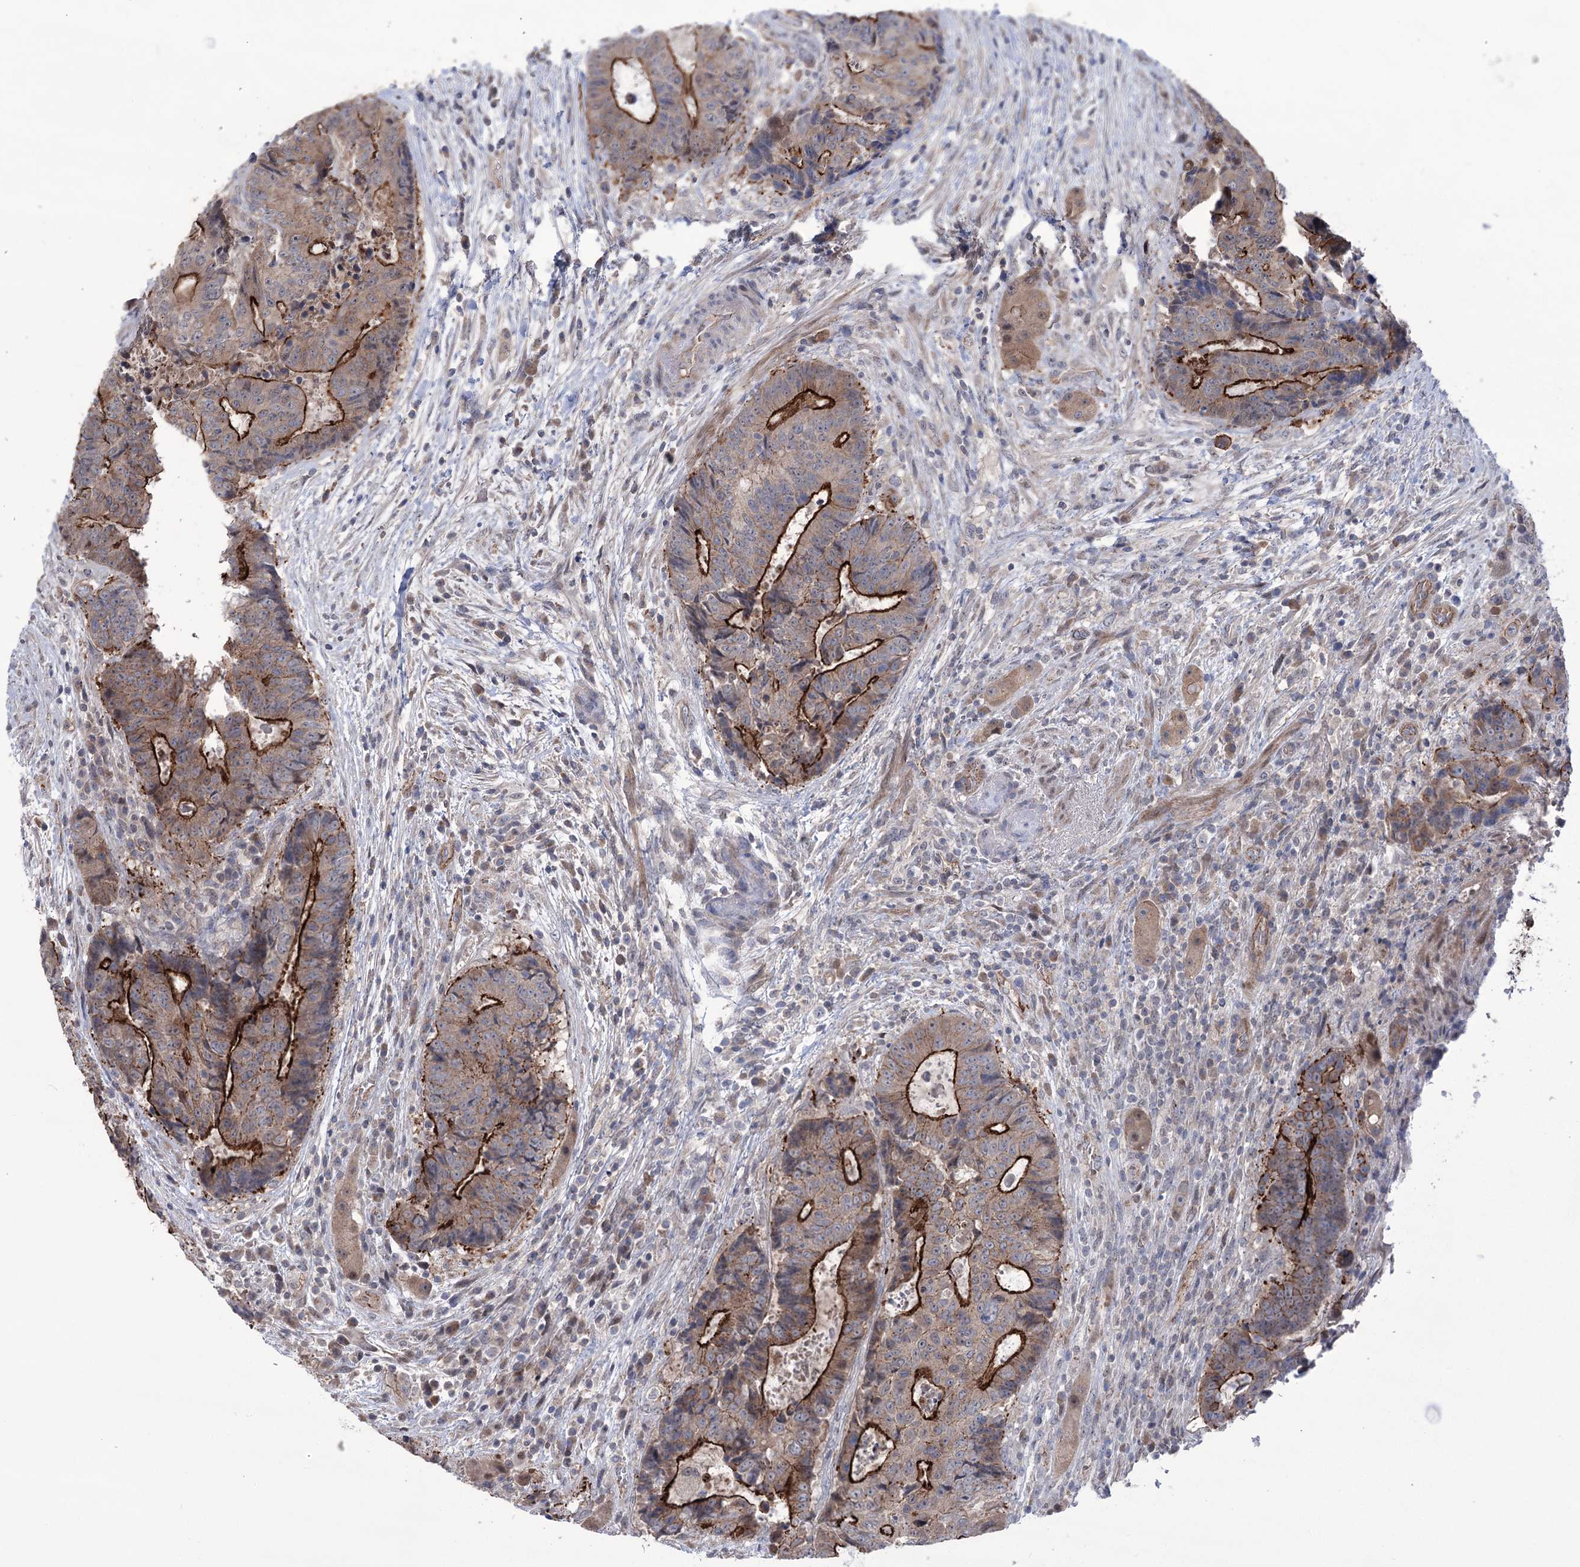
{"staining": {"intensity": "strong", "quantity": "25%-75%", "location": "cytoplasmic/membranous"}, "tissue": "colorectal cancer", "cell_type": "Tumor cells", "image_type": "cancer", "snomed": [{"axis": "morphology", "description": "Adenocarcinoma, NOS"}, {"axis": "topography", "description": "Rectum"}], "caption": "Immunohistochemistry (IHC) micrograph of human colorectal adenocarcinoma stained for a protein (brown), which demonstrates high levels of strong cytoplasmic/membranous positivity in approximately 25%-75% of tumor cells.", "gene": "TRIM71", "patient": {"sex": "male", "age": 69}}